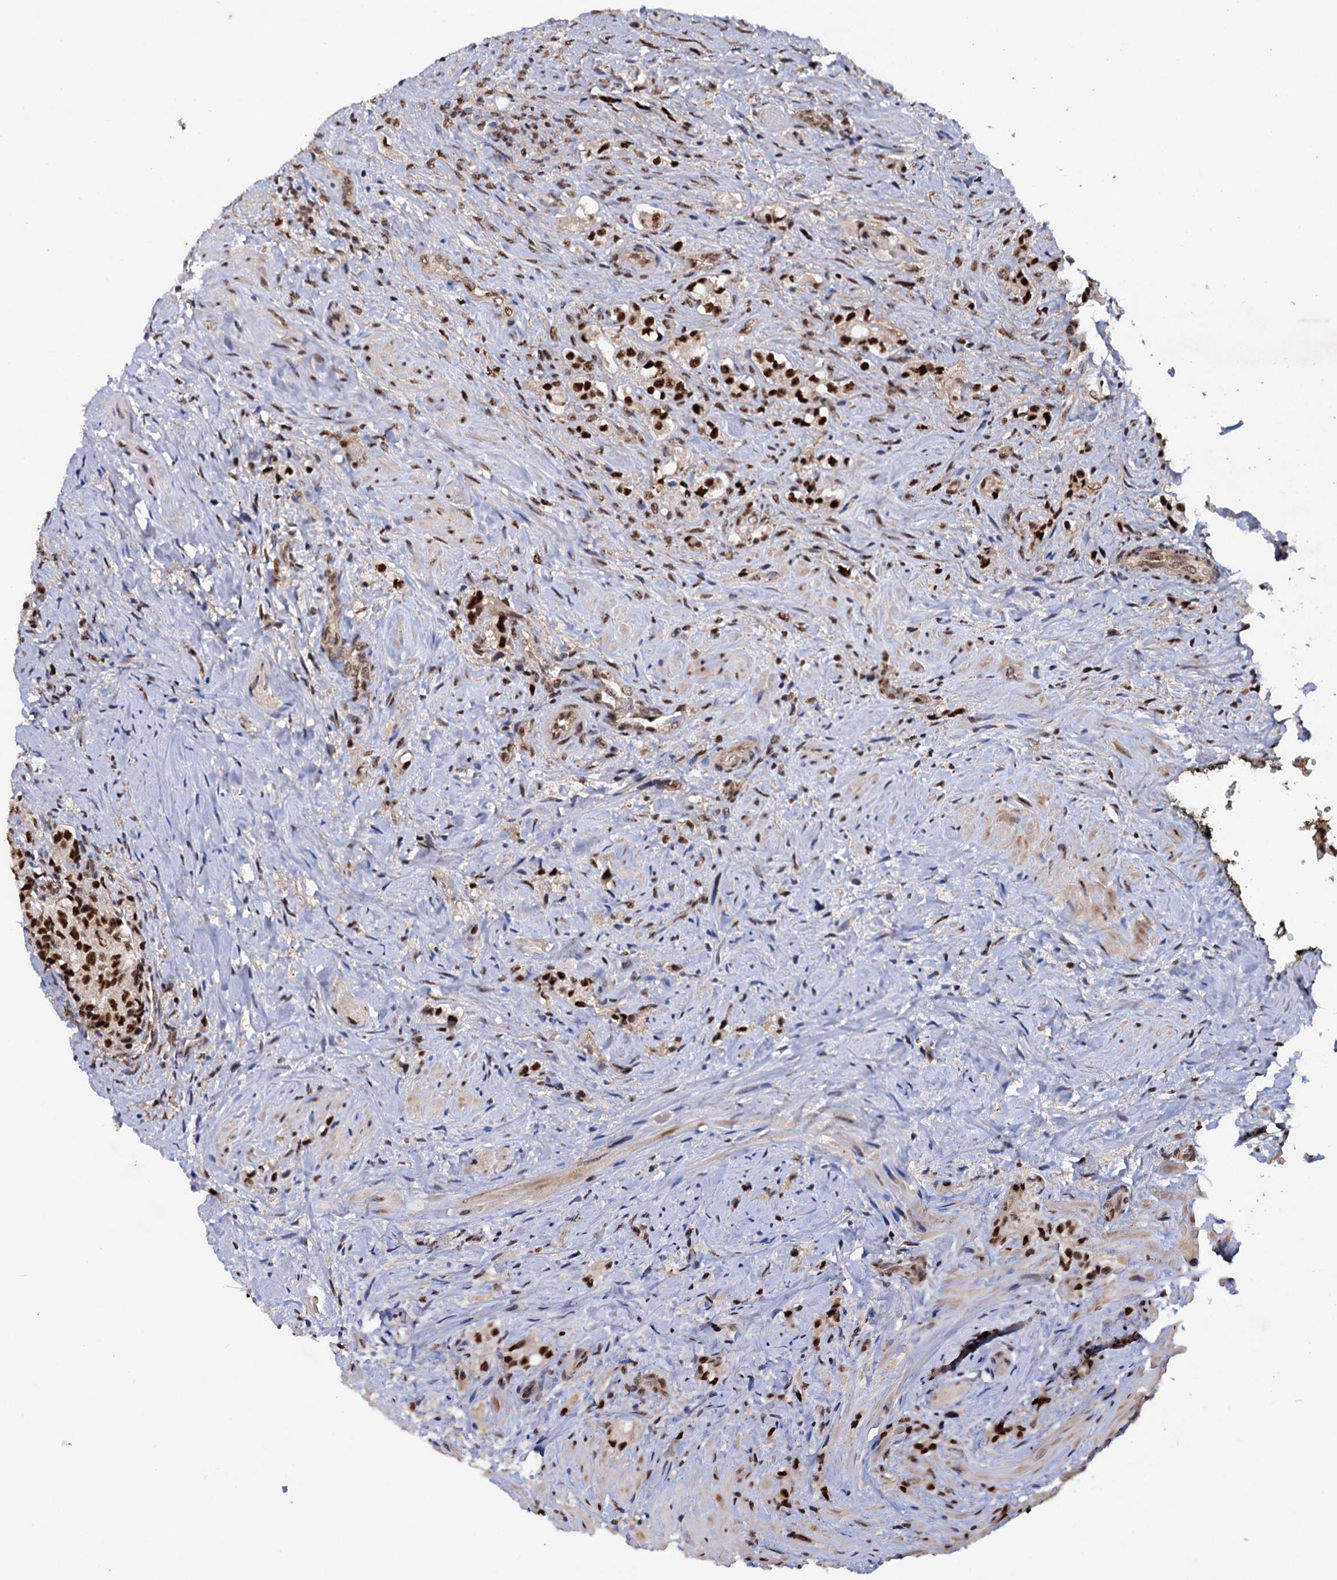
{"staining": {"intensity": "strong", "quantity": ">75%", "location": "nuclear"}, "tissue": "prostate cancer", "cell_type": "Tumor cells", "image_type": "cancer", "snomed": [{"axis": "morphology", "description": "Adenocarcinoma, High grade"}, {"axis": "topography", "description": "Prostate"}], "caption": "A photomicrograph showing strong nuclear staining in approximately >75% of tumor cells in adenocarcinoma (high-grade) (prostate), as visualized by brown immunohistochemical staining.", "gene": "TBC1D12", "patient": {"sex": "male", "age": 65}}